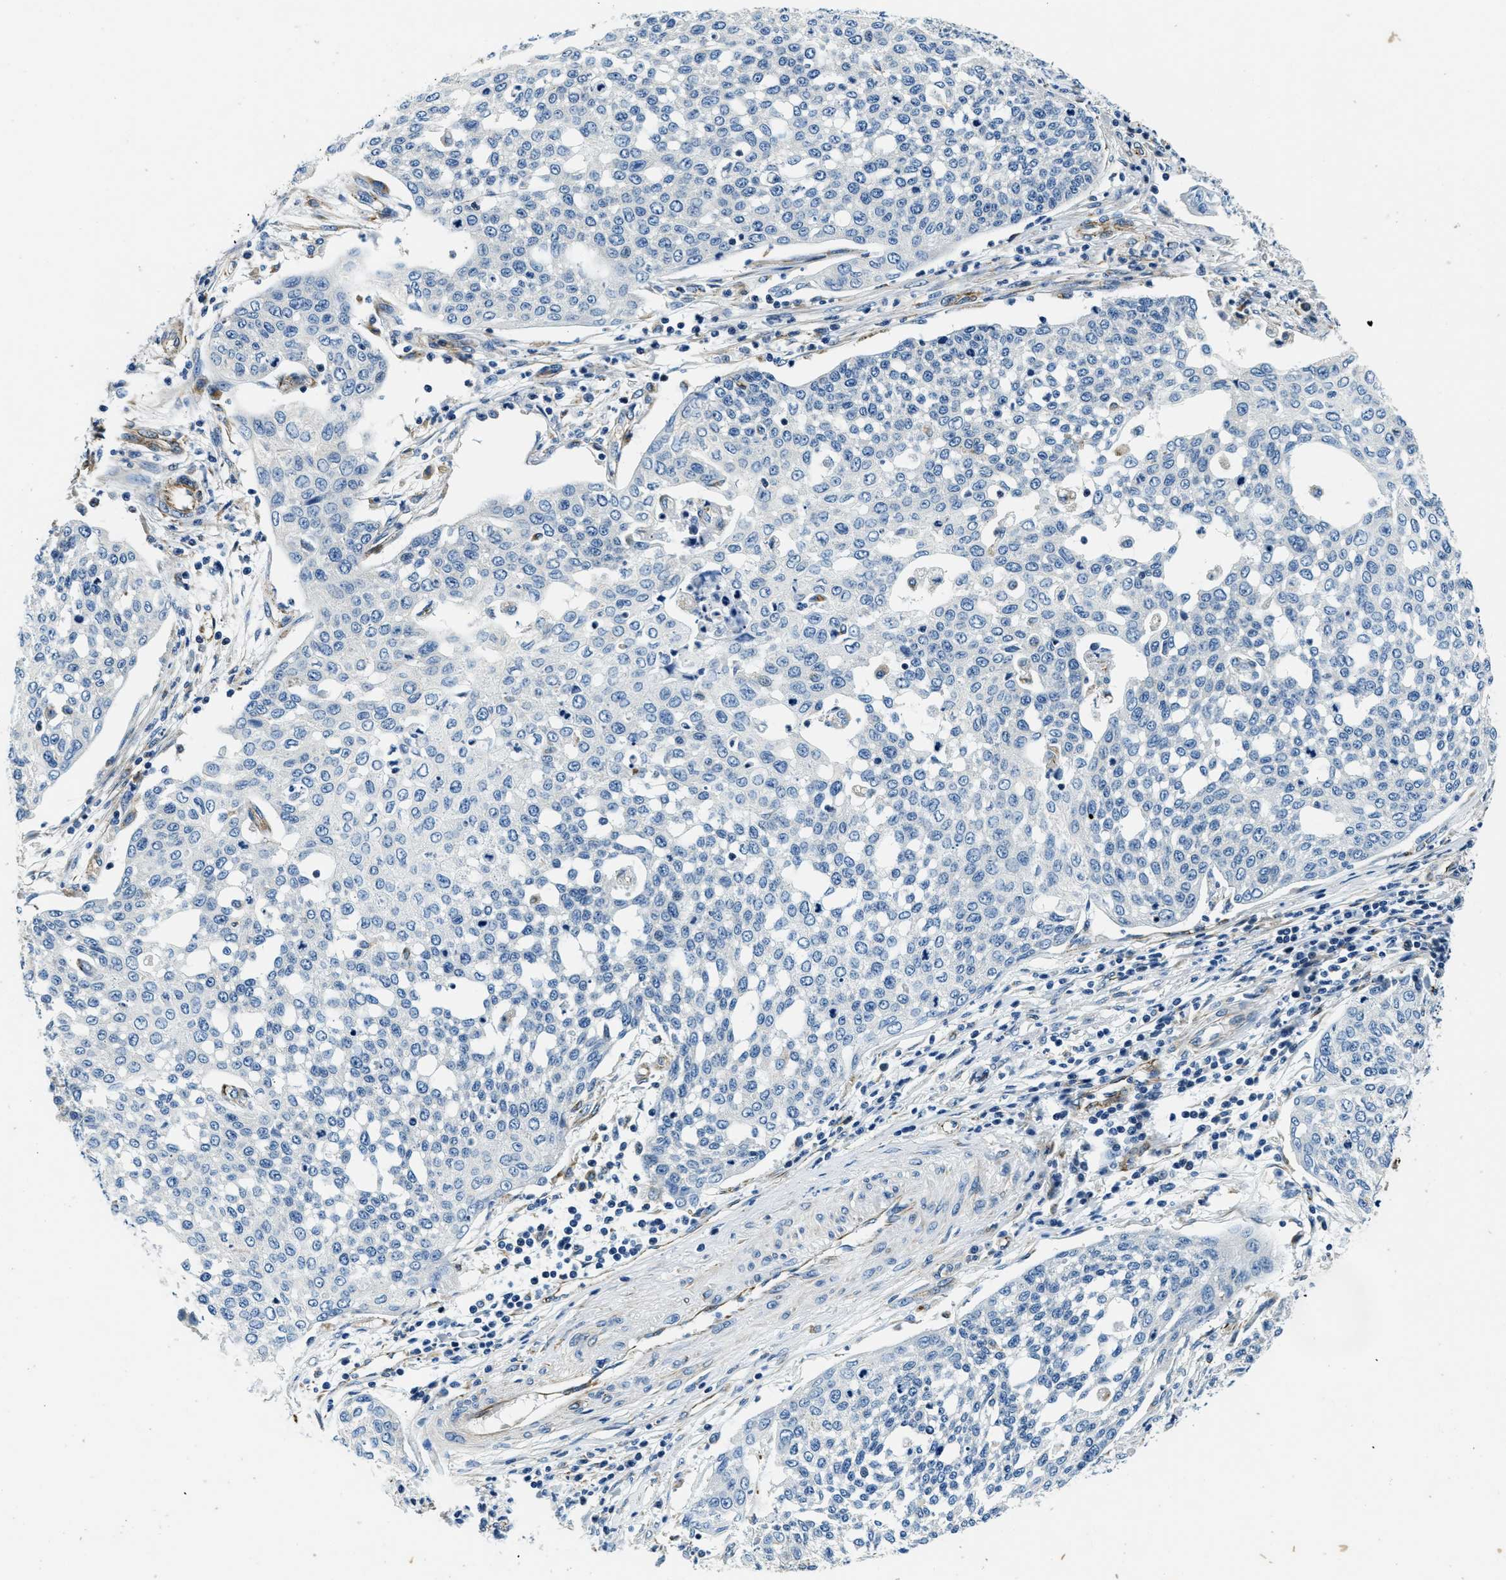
{"staining": {"intensity": "negative", "quantity": "none", "location": "none"}, "tissue": "cervical cancer", "cell_type": "Tumor cells", "image_type": "cancer", "snomed": [{"axis": "morphology", "description": "Squamous cell carcinoma, NOS"}, {"axis": "topography", "description": "Cervix"}], "caption": "Immunohistochemical staining of cervical cancer (squamous cell carcinoma) reveals no significant staining in tumor cells.", "gene": "GNS", "patient": {"sex": "female", "age": 34}}